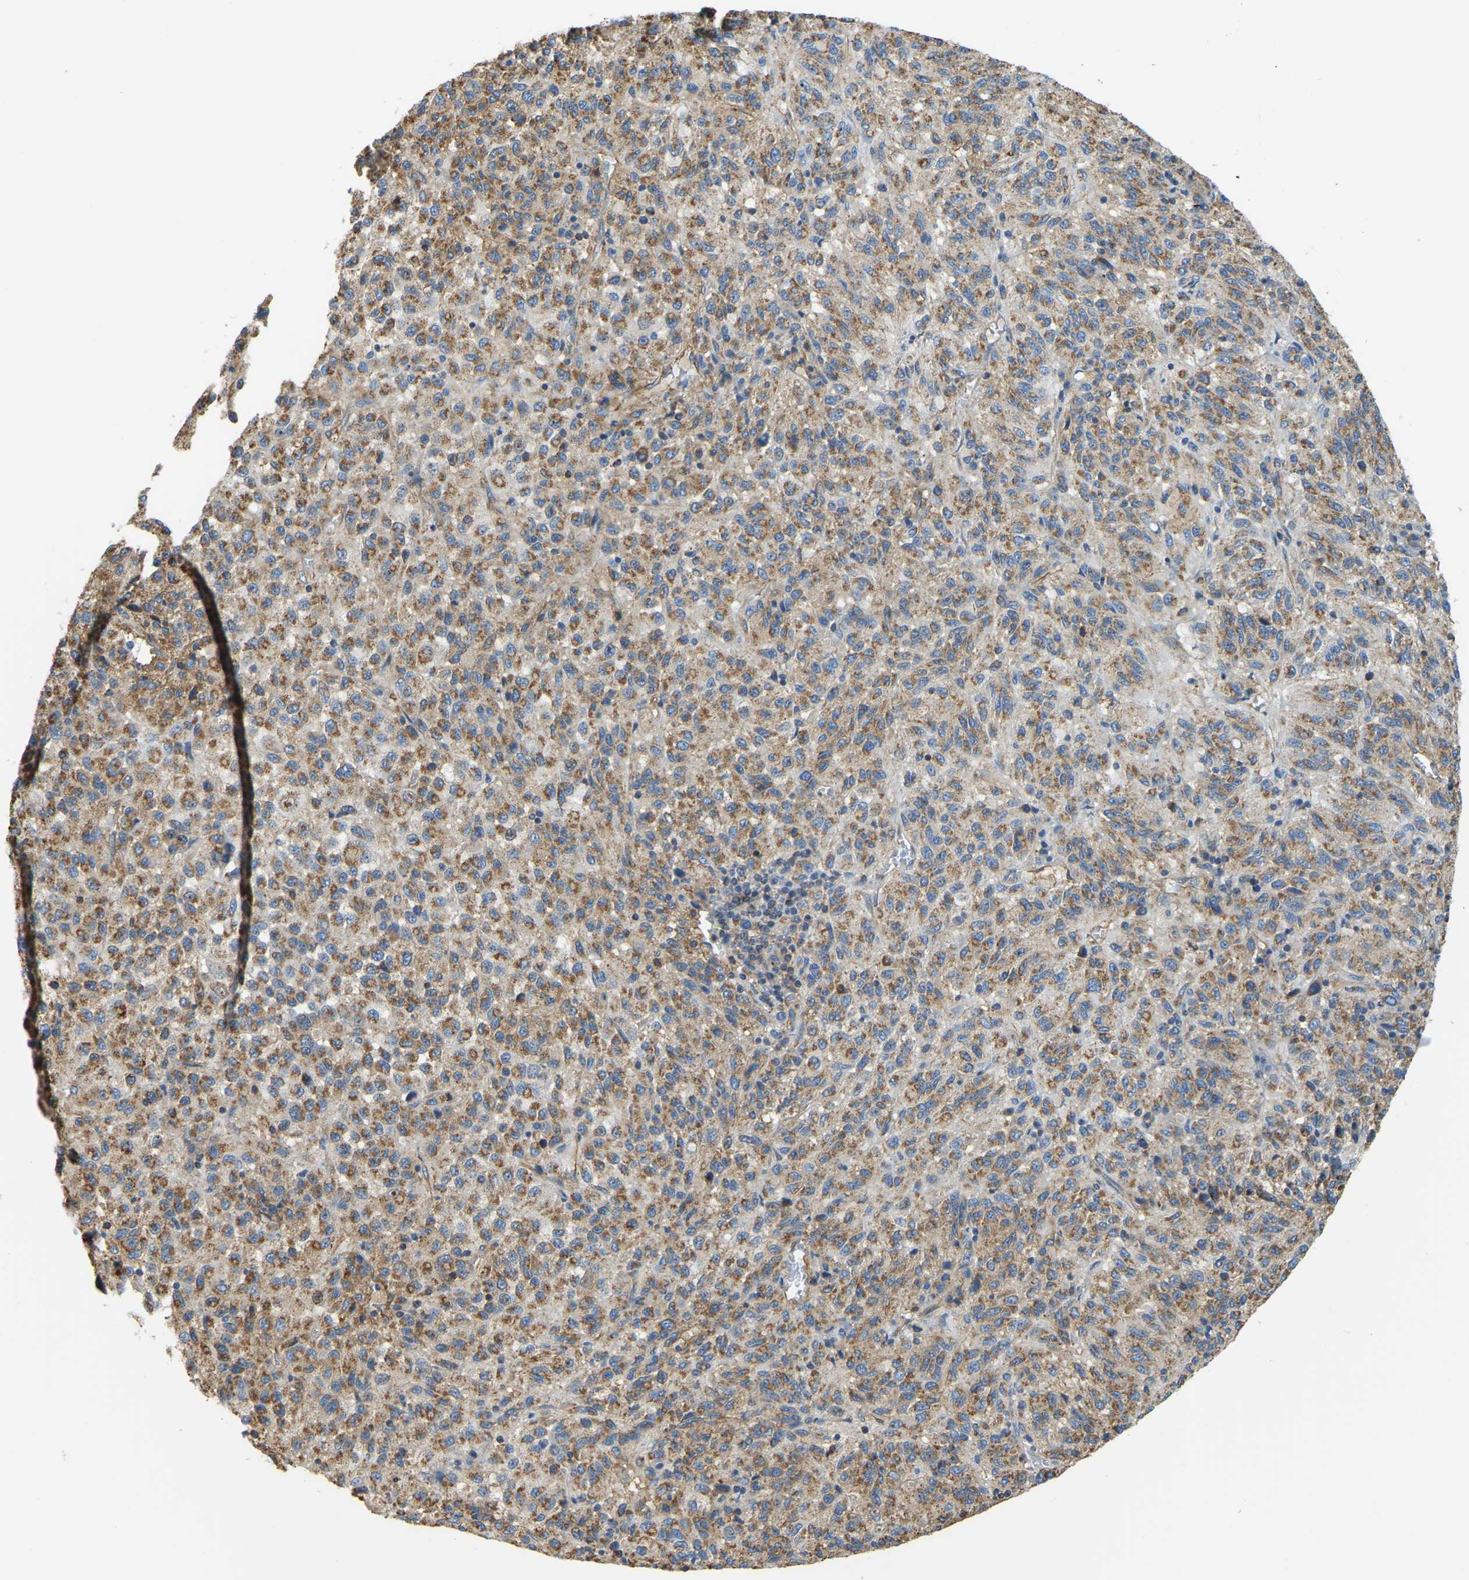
{"staining": {"intensity": "moderate", "quantity": ">75%", "location": "cytoplasmic/membranous"}, "tissue": "melanoma", "cell_type": "Tumor cells", "image_type": "cancer", "snomed": [{"axis": "morphology", "description": "Malignant melanoma, Metastatic site"}, {"axis": "topography", "description": "Lung"}], "caption": "Immunohistochemistry (IHC) histopathology image of neoplastic tissue: malignant melanoma (metastatic site) stained using immunohistochemistry (IHC) exhibits medium levels of moderate protein expression localized specifically in the cytoplasmic/membranous of tumor cells, appearing as a cytoplasmic/membranous brown color.", "gene": "AHNAK", "patient": {"sex": "male", "age": 64}}